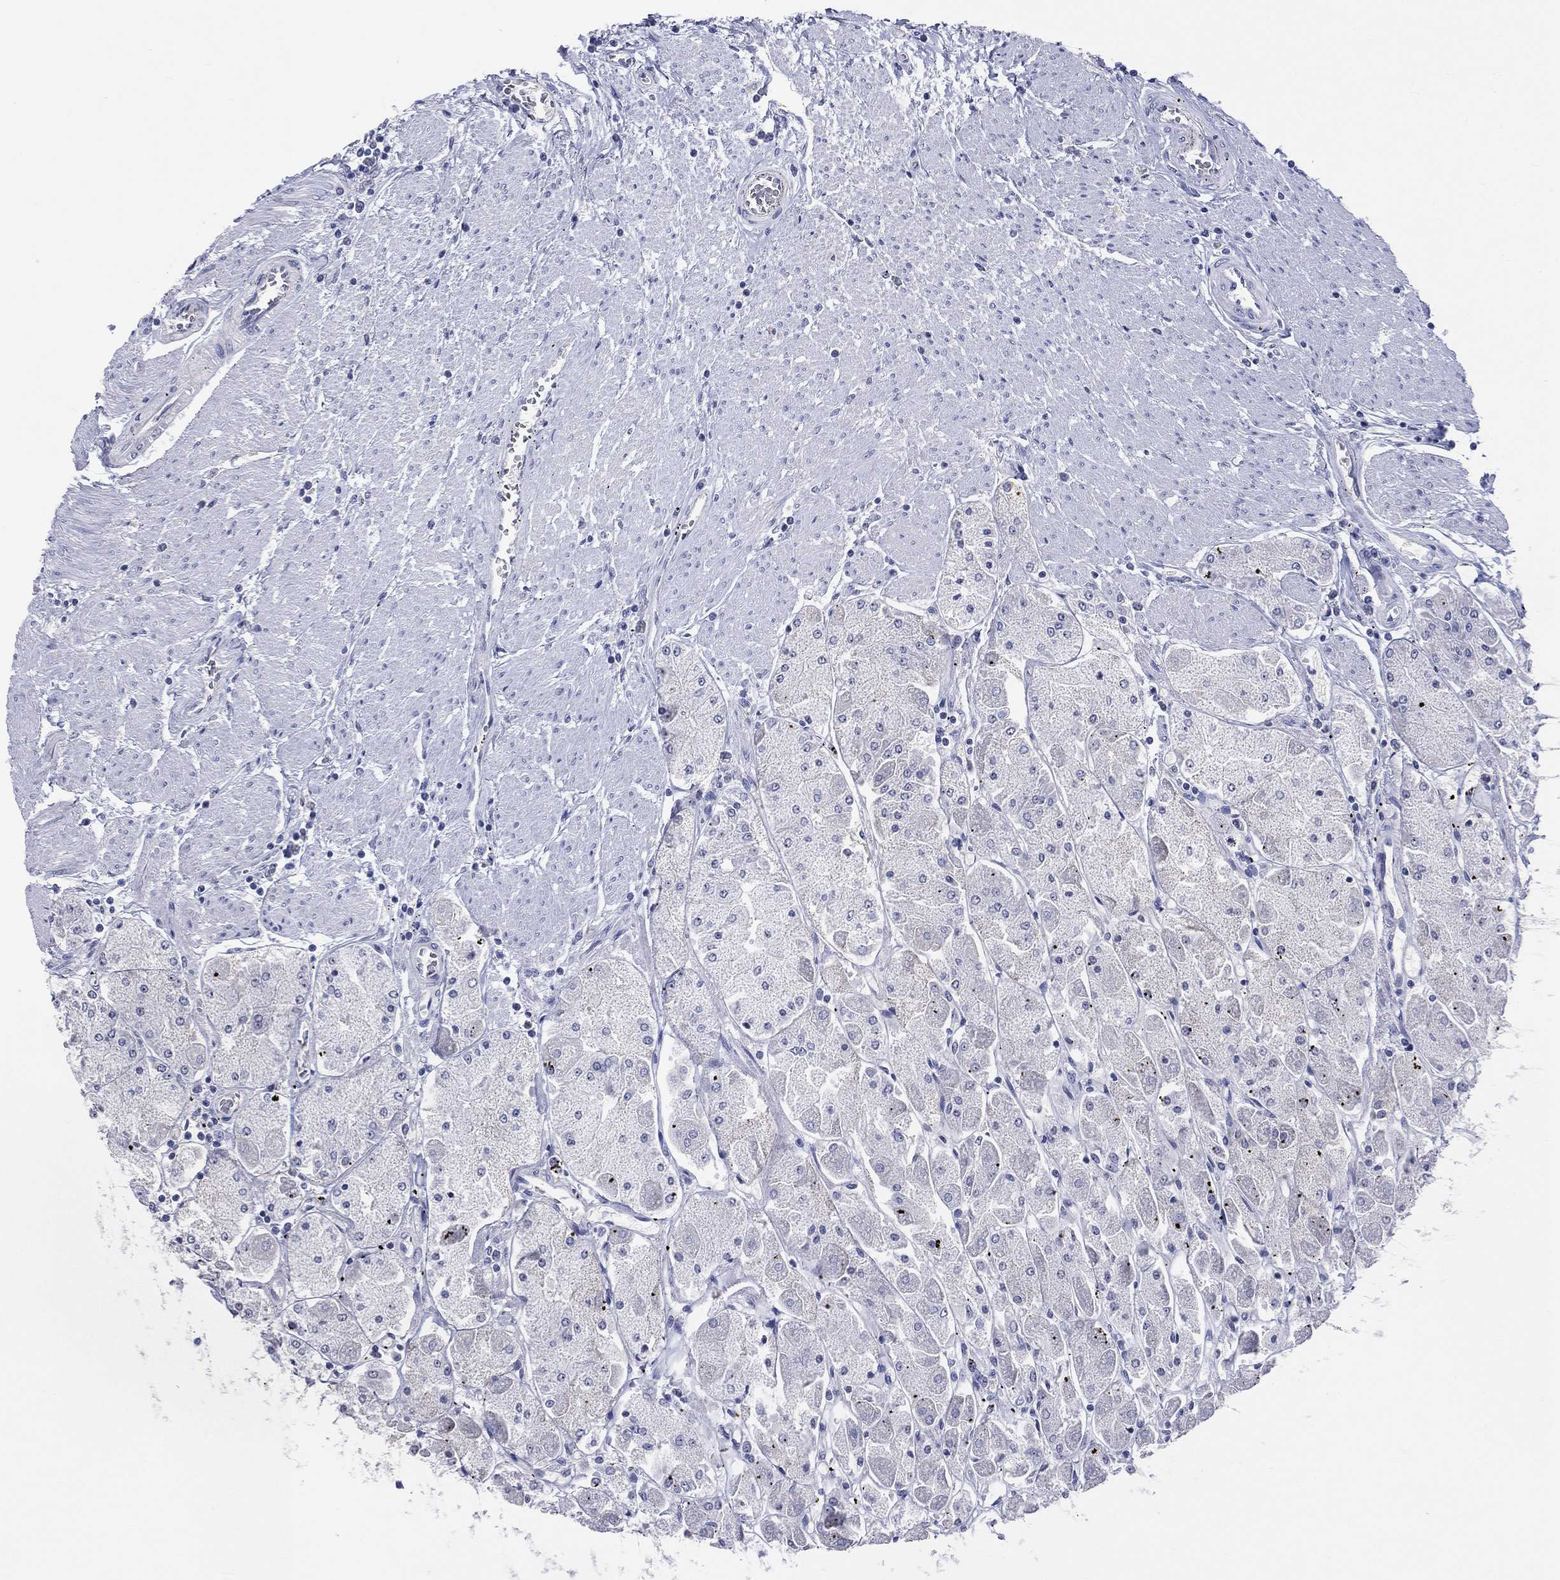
{"staining": {"intensity": "negative", "quantity": "none", "location": "none"}, "tissue": "stomach", "cell_type": "Glandular cells", "image_type": "normal", "snomed": [{"axis": "morphology", "description": "Normal tissue, NOS"}, {"axis": "topography", "description": "Stomach"}], "caption": "This is an immunohistochemistry micrograph of unremarkable human stomach. There is no positivity in glandular cells.", "gene": "SSX1", "patient": {"sex": "male", "age": 70}}